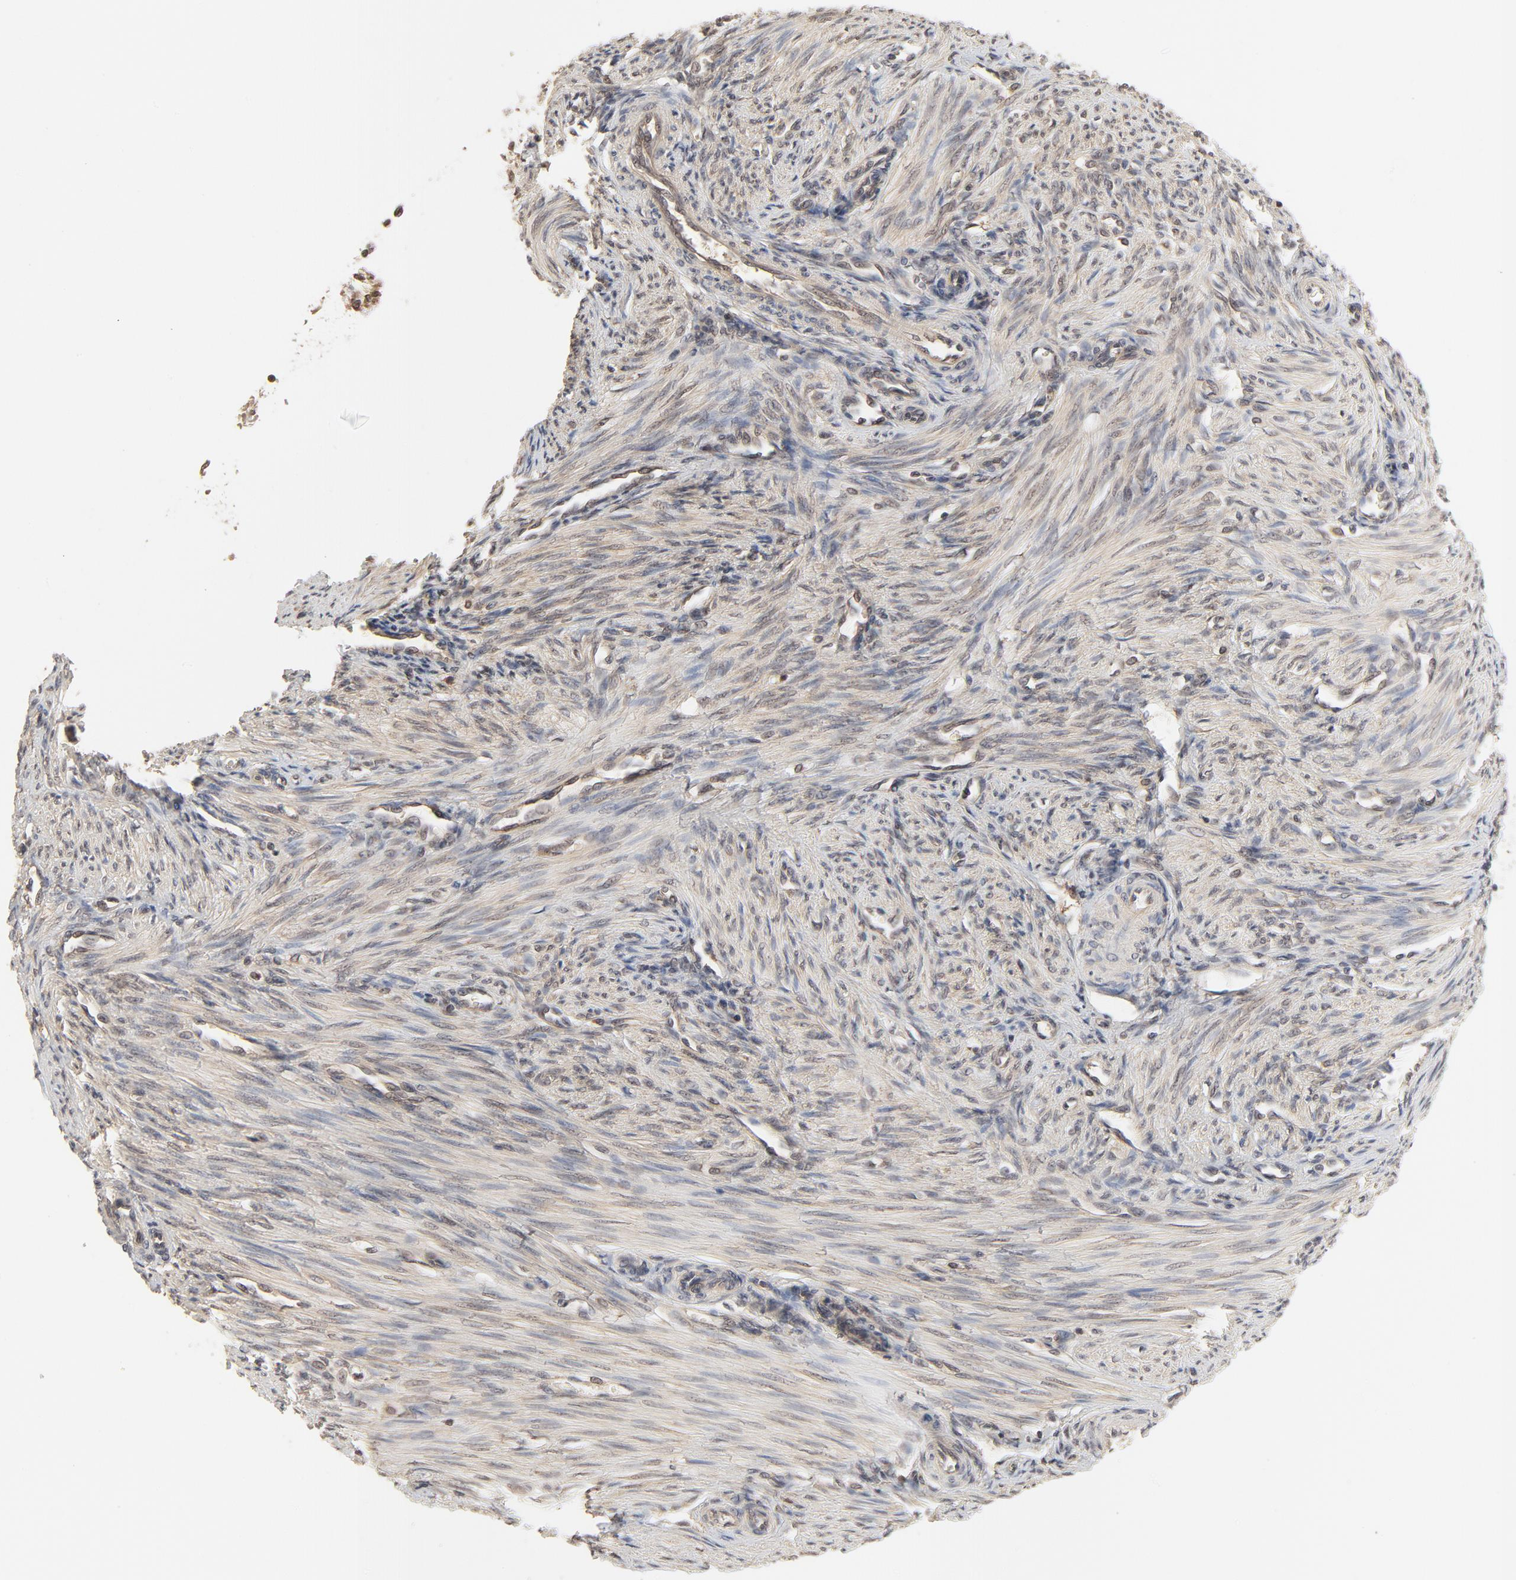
{"staining": {"intensity": "weak", "quantity": ">75%", "location": "cytoplasmic/membranous,nuclear"}, "tissue": "endometrium", "cell_type": "Cells in endometrial stroma", "image_type": "normal", "snomed": [{"axis": "morphology", "description": "Normal tissue, NOS"}, {"axis": "topography", "description": "Endometrium"}], "caption": "Cells in endometrial stroma show low levels of weak cytoplasmic/membranous,nuclear positivity in about >75% of cells in normal human endometrium. (DAB (3,3'-diaminobenzidine) IHC with brightfield microscopy, high magnification).", "gene": "NEDD8", "patient": {"sex": "female", "age": 27}}